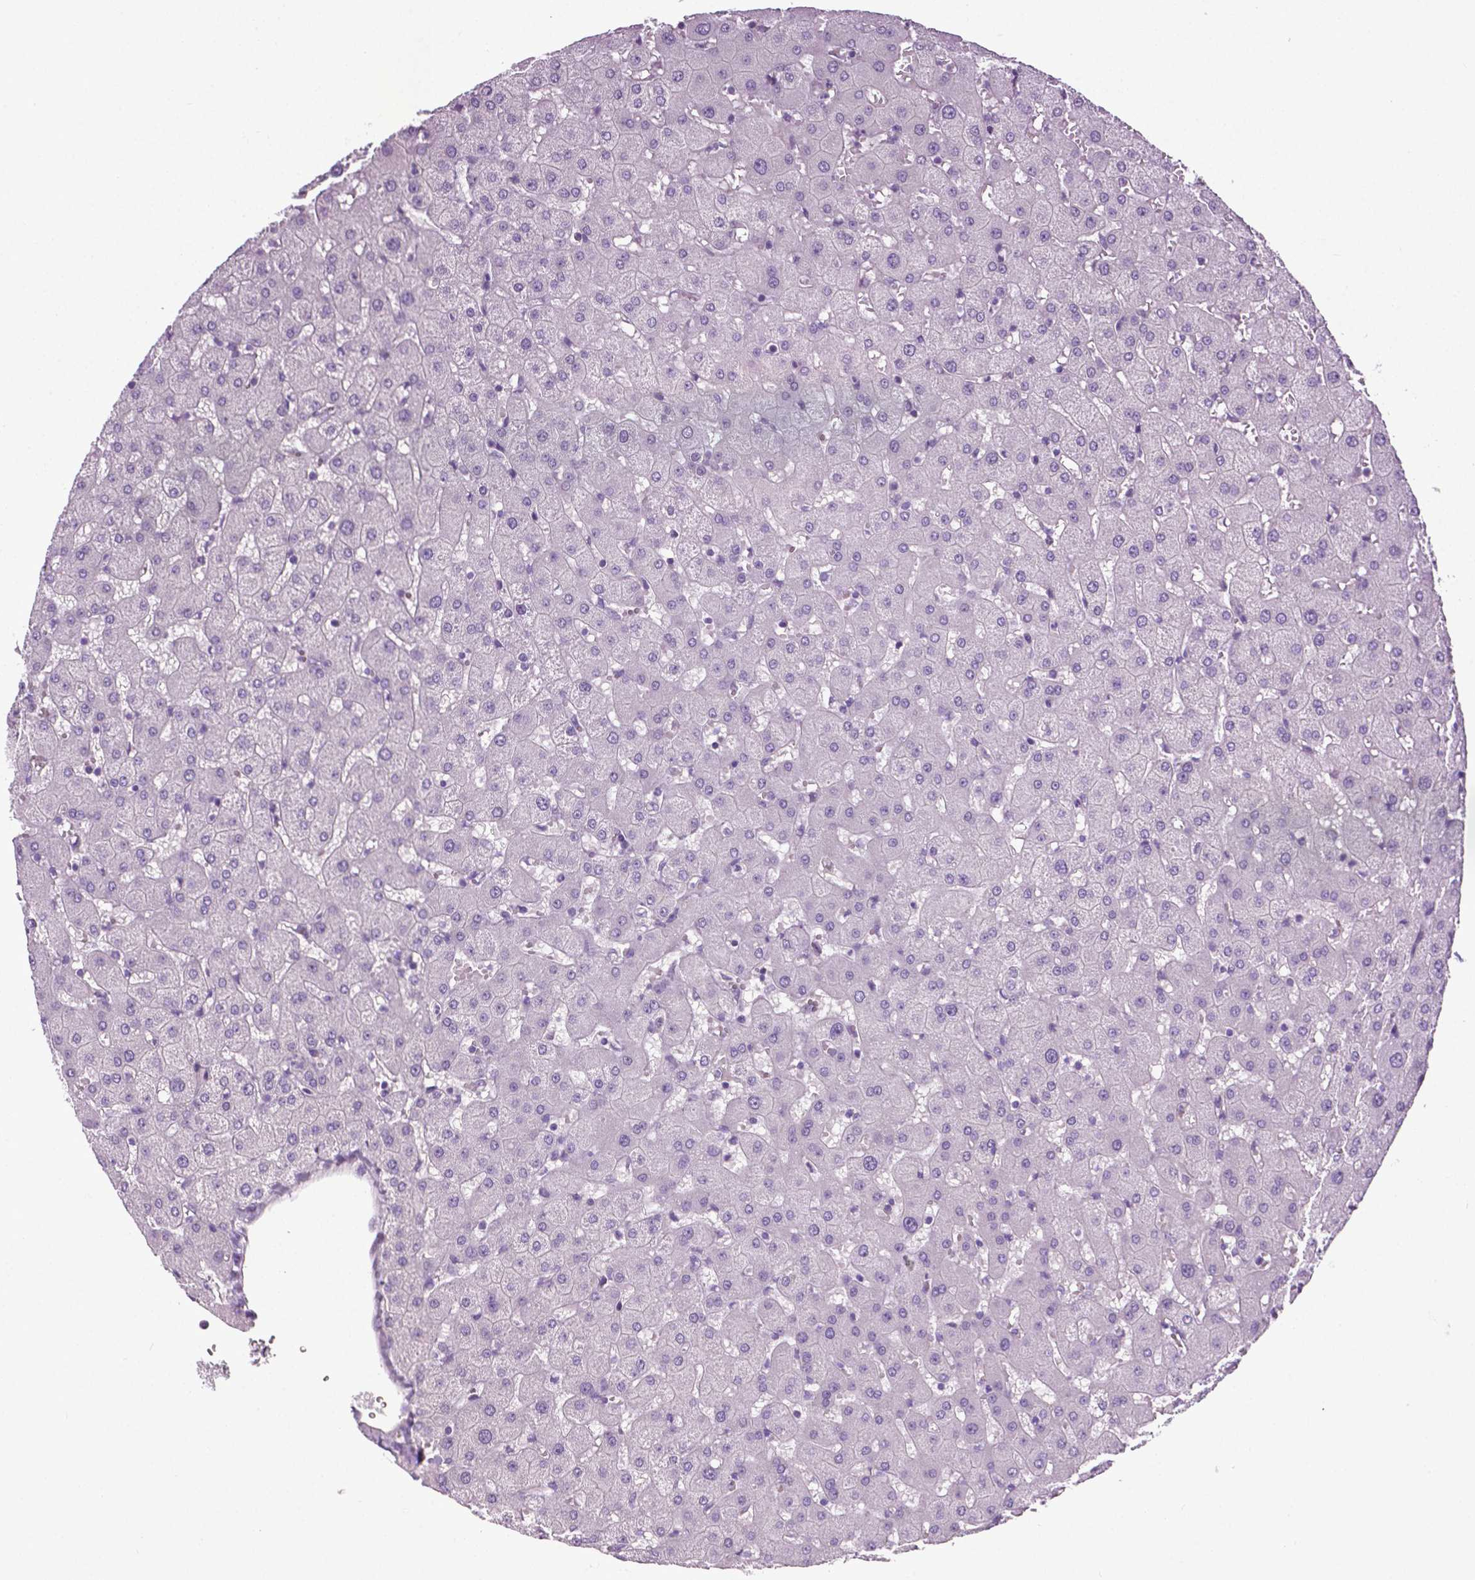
{"staining": {"intensity": "weak", "quantity": "<25%", "location": "cytoplasmic/membranous"}, "tissue": "liver", "cell_type": "Cholangiocytes", "image_type": "normal", "snomed": [{"axis": "morphology", "description": "Normal tissue, NOS"}, {"axis": "topography", "description": "Liver"}], "caption": "Immunohistochemistry (IHC) photomicrograph of benign liver: liver stained with DAB shows no significant protein staining in cholangiocytes. (DAB IHC visualized using brightfield microscopy, high magnification).", "gene": "PTGER3", "patient": {"sex": "female", "age": 63}}